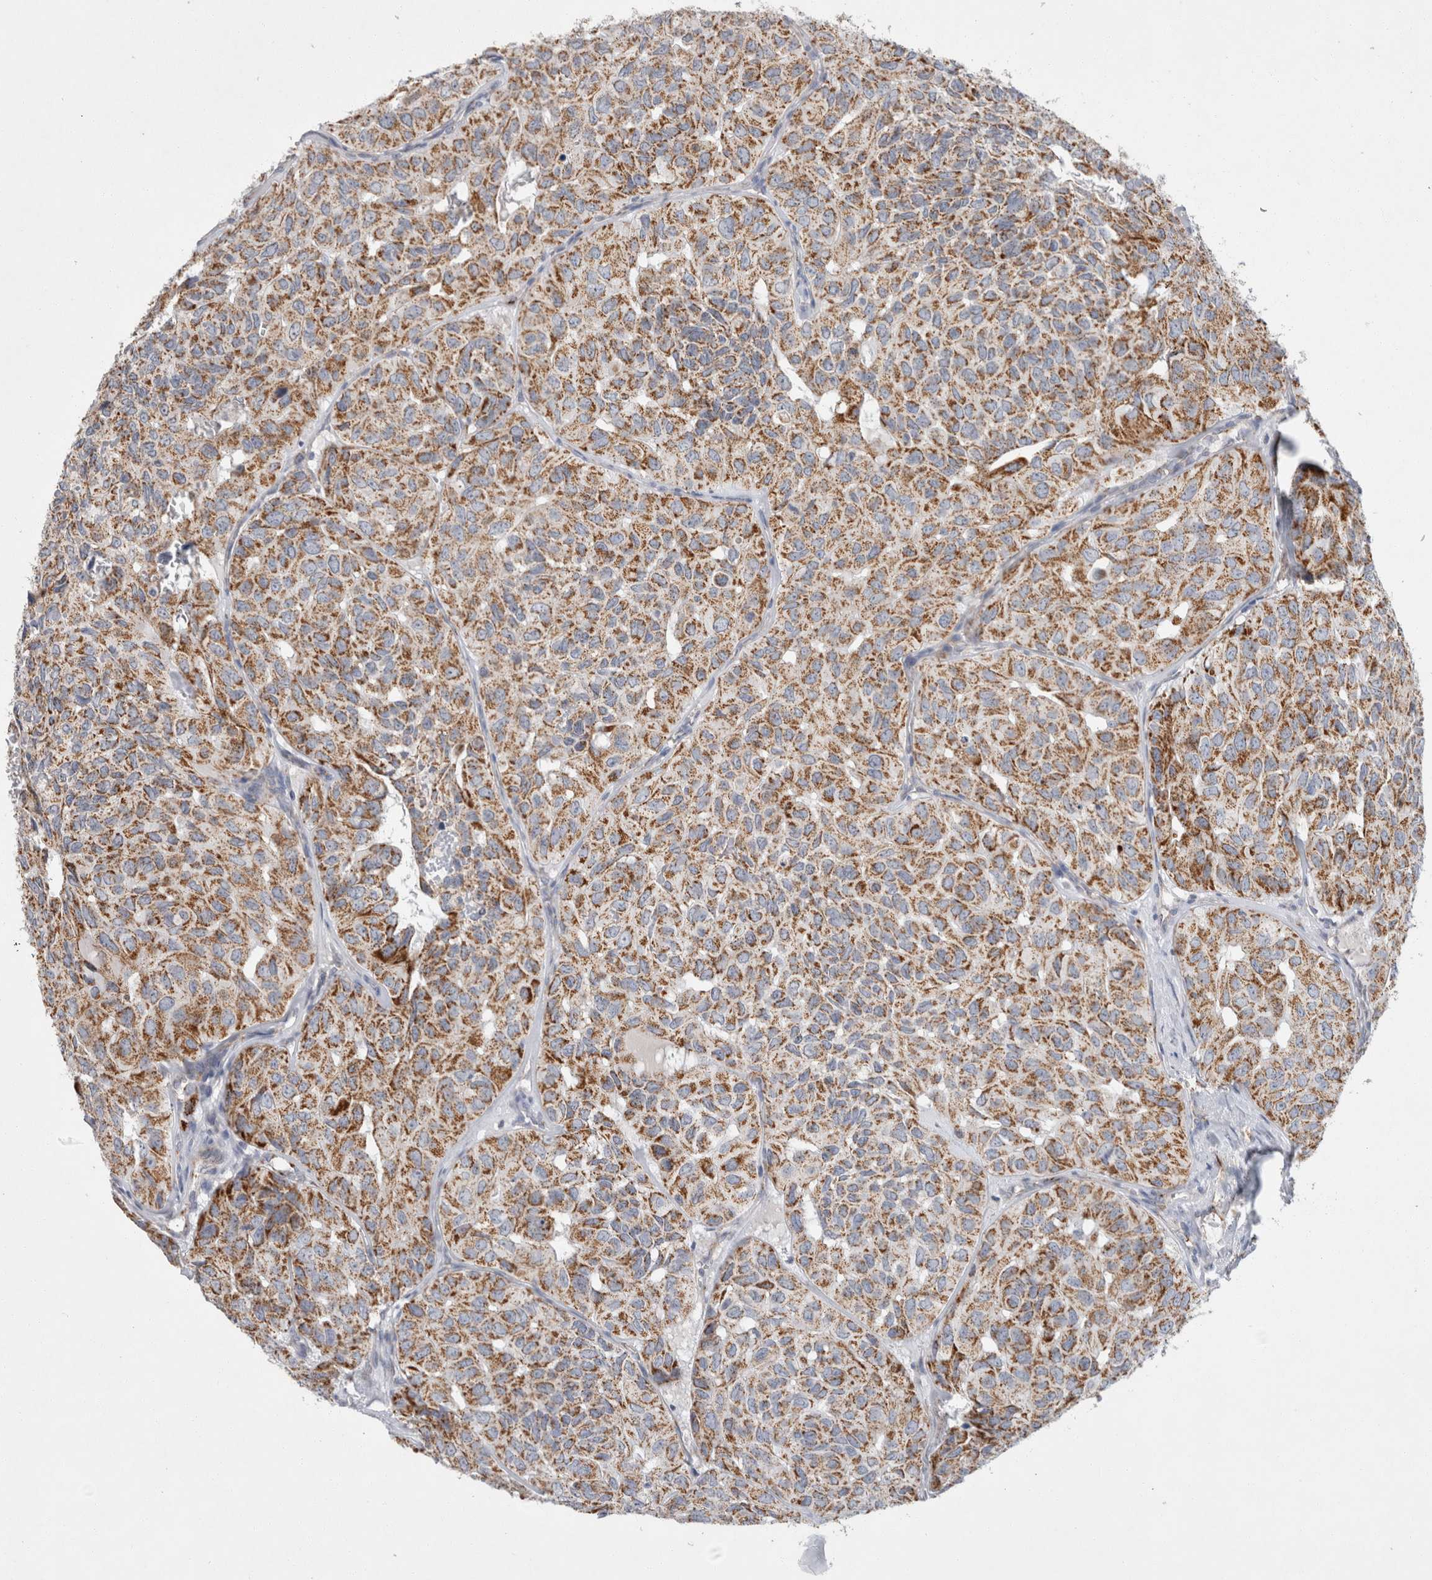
{"staining": {"intensity": "strong", "quantity": ">75%", "location": "cytoplasmic/membranous"}, "tissue": "head and neck cancer", "cell_type": "Tumor cells", "image_type": "cancer", "snomed": [{"axis": "morphology", "description": "Adenocarcinoma, NOS"}, {"axis": "topography", "description": "Salivary gland, NOS"}, {"axis": "topography", "description": "Head-Neck"}], "caption": "An image showing strong cytoplasmic/membranous positivity in approximately >75% of tumor cells in adenocarcinoma (head and neck), as visualized by brown immunohistochemical staining.", "gene": "IARS2", "patient": {"sex": "female", "age": 76}}